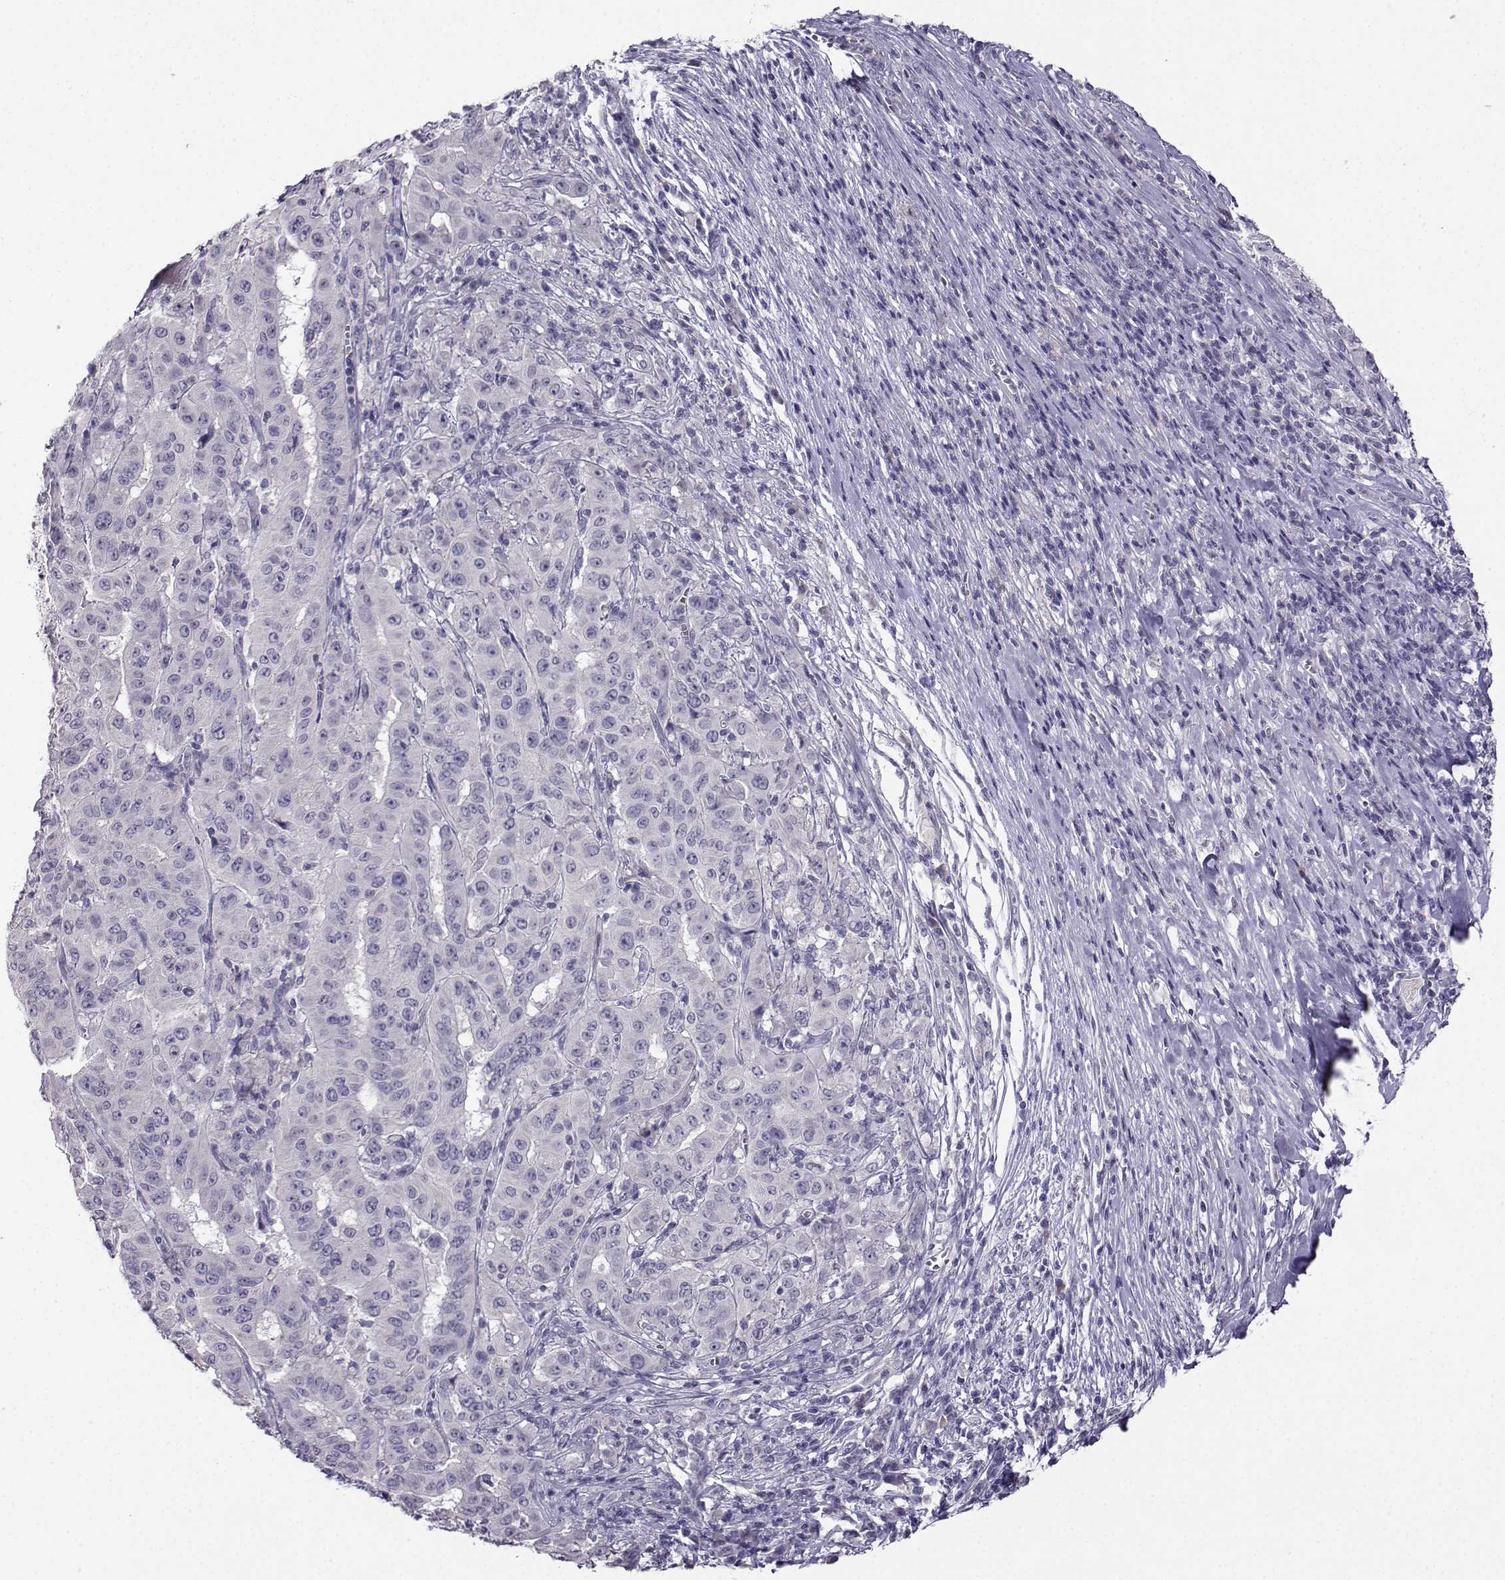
{"staining": {"intensity": "weak", "quantity": "<25%", "location": "cytoplasmic/membranous"}, "tissue": "pancreatic cancer", "cell_type": "Tumor cells", "image_type": "cancer", "snomed": [{"axis": "morphology", "description": "Adenocarcinoma, NOS"}, {"axis": "topography", "description": "Pancreas"}], "caption": "Tumor cells are negative for brown protein staining in pancreatic cancer (adenocarcinoma).", "gene": "CRYBB1", "patient": {"sex": "male", "age": 63}}